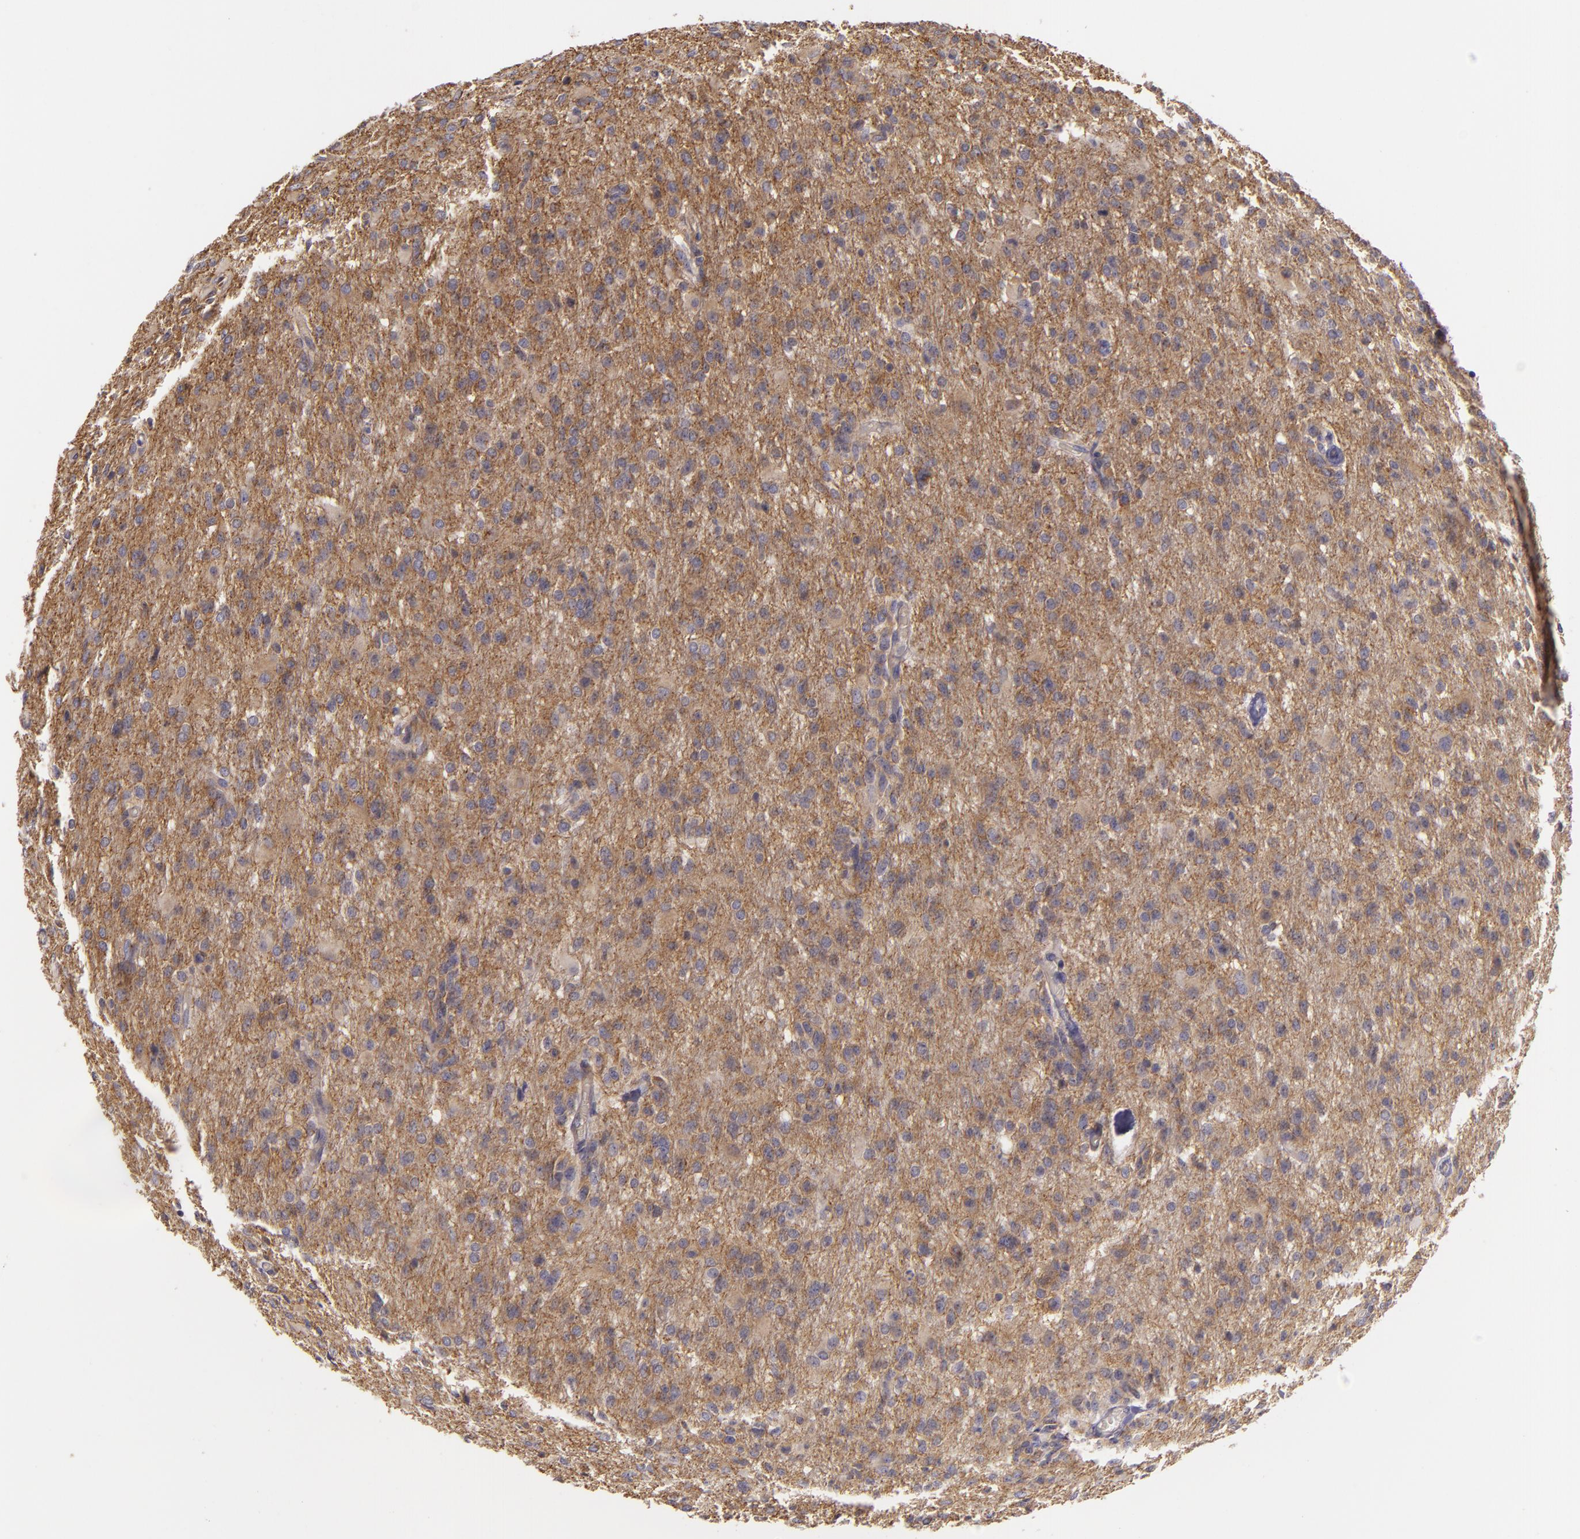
{"staining": {"intensity": "moderate", "quantity": "25%-75%", "location": "cytoplasmic/membranous"}, "tissue": "glioma", "cell_type": "Tumor cells", "image_type": "cancer", "snomed": [{"axis": "morphology", "description": "Glioma, malignant, High grade"}, {"axis": "topography", "description": "Brain"}], "caption": "High-magnification brightfield microscopy of glioma stained with DAB (3,3'-diaminobenzidine) (brown) and counterstained with hematoxylin (blue). tumor cells exhibit moderate cytoplasmic/membranous staining is appreciated in about25%-75% of cells.", "gene": "RALGAPA1", "patient": {"sex": "male", "age": 68}}